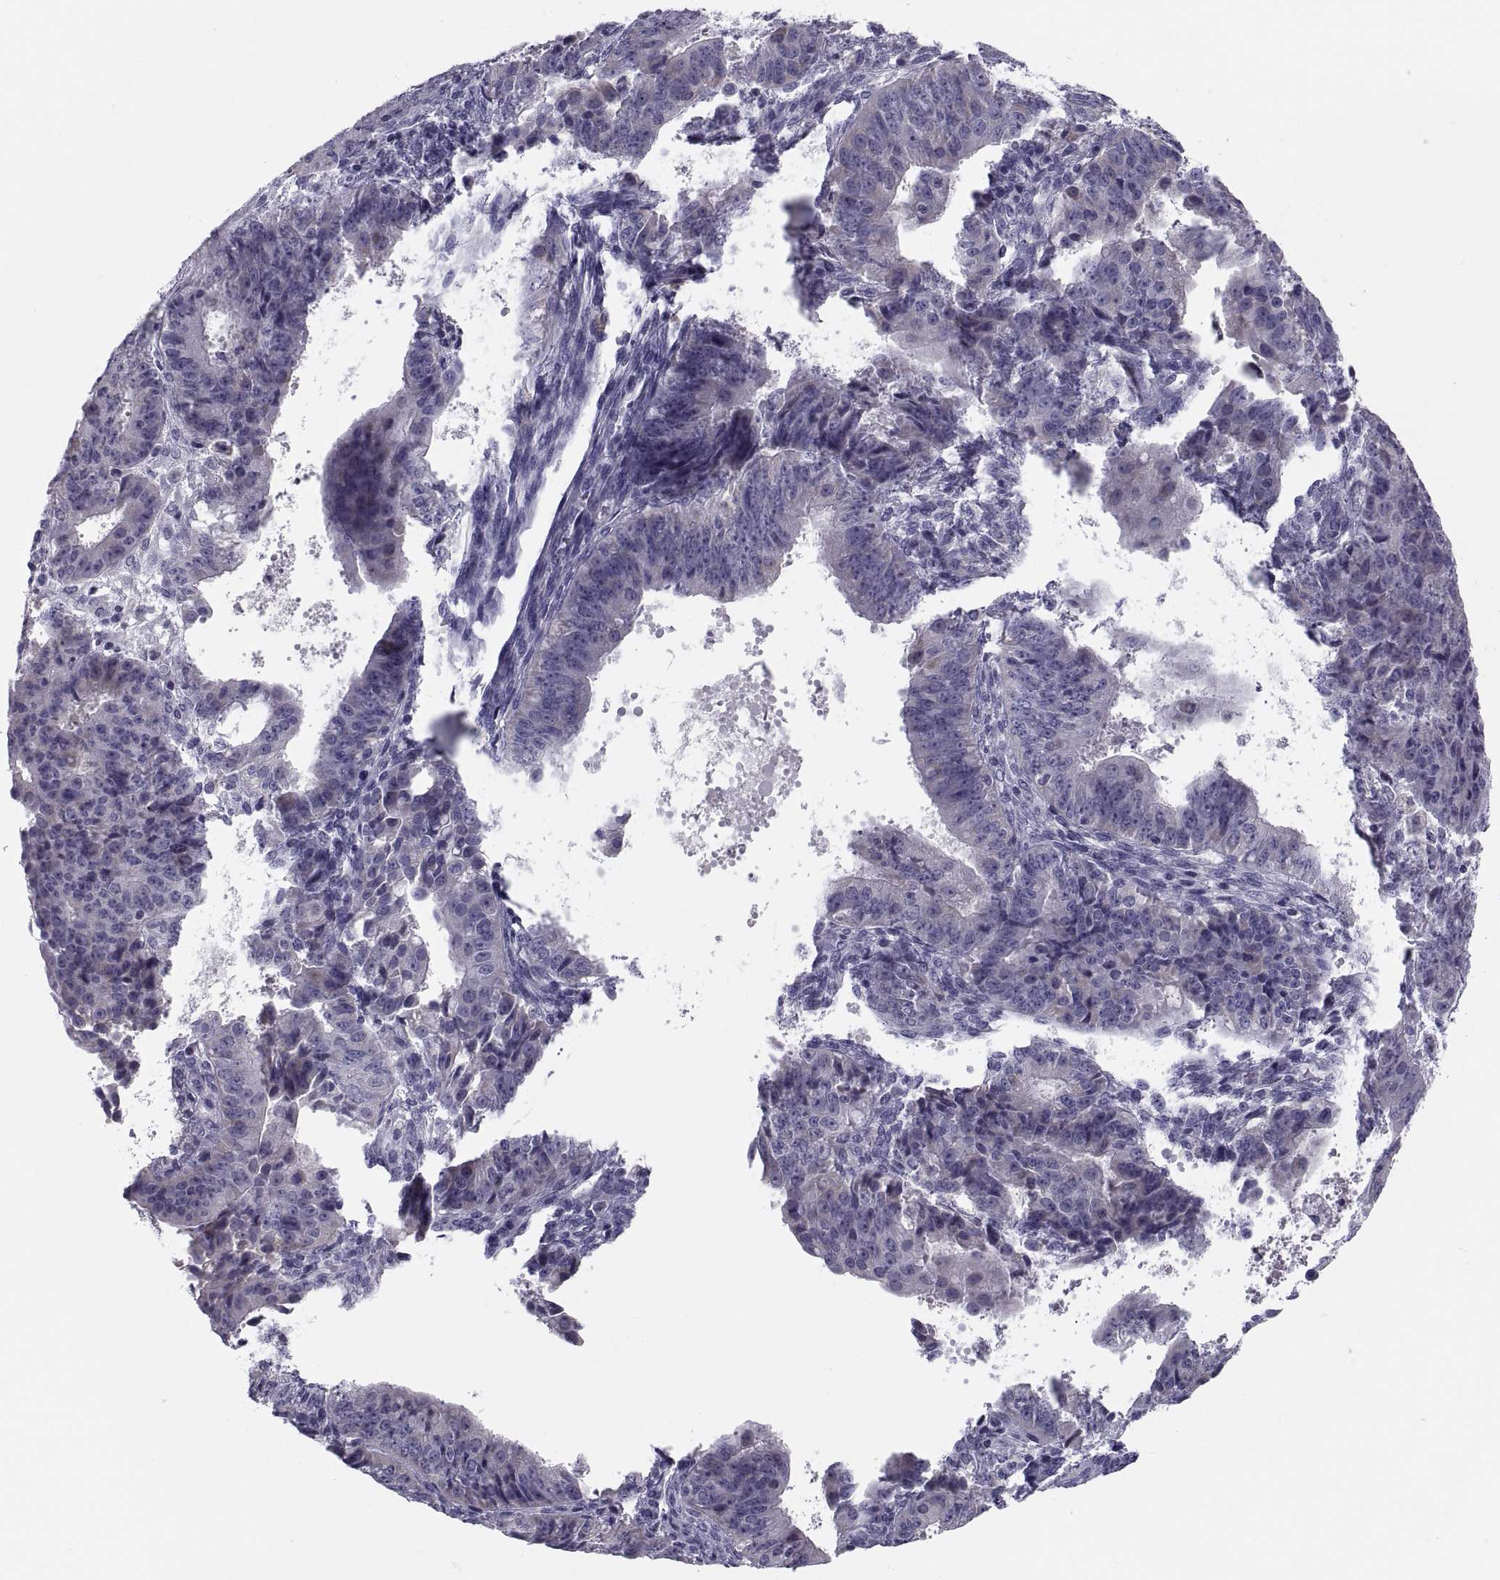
{"staining": {"intensity": "negative", "quantity": "none", "location": "none"}, "tissue": "ovarian cancer", "cell_type": "Tumor cells", "image_type": "cancer", "snomed": [{"axis": "morphology", "description": "Carcinoma, endometroid"}, {"axis": "topography", "description": "Ovary"}], "caption": "The photomicrograph demonstrates no staining of tumor cells in ovarian cancer (endometroid carcinoma).", "gene": "PDZRN4", "patient": {"sex": "female", "age": 42}}